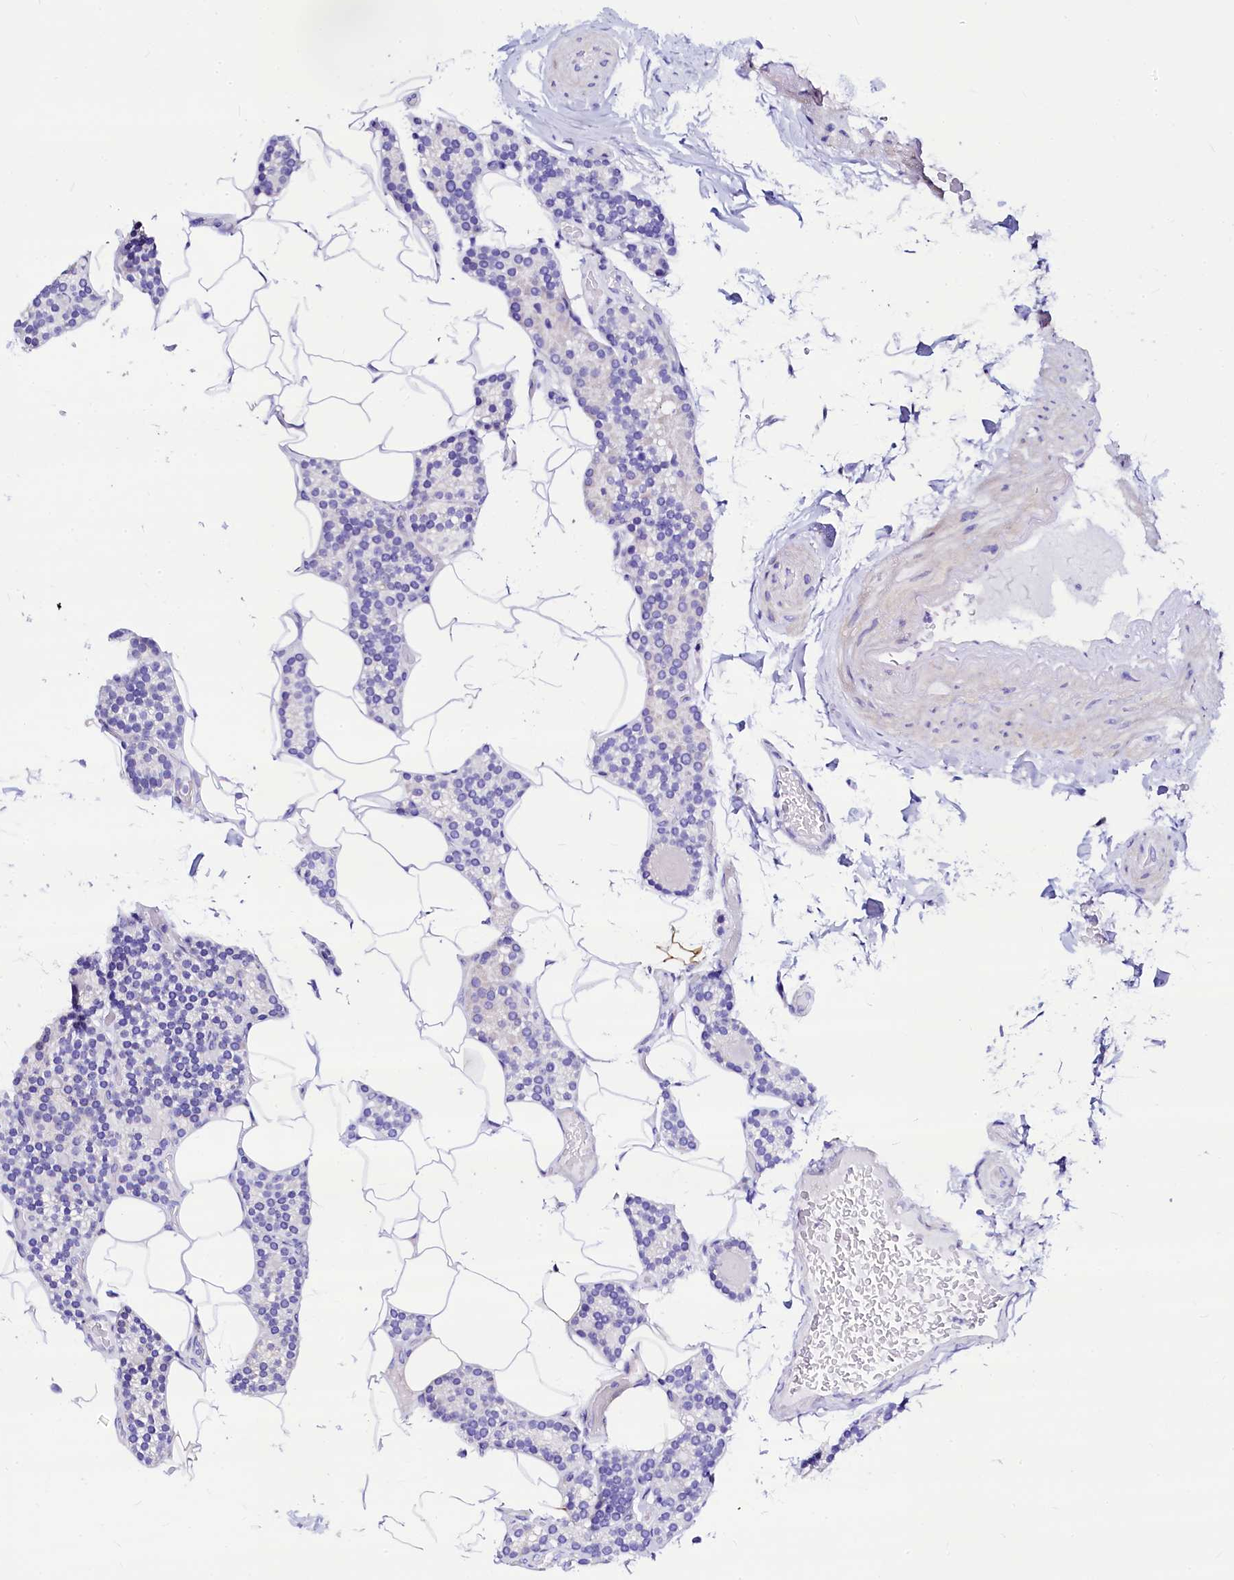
{"staining": {"intensity": "negative", "quantity": "none", "location": "none"}, "tissue": "parathyroid gland", "cell_type": "Glandular cells", "image_type": "normal", "snomed": [{"axis": "morphology", "description": "Normal tissue, NOS"}, {"axis": "topography", "description": "Parathyroid gland"}], "caption": "This is an immunohistochemistry (IHC) histopathology image of unremarkable human parathyroid gland. There is no positivity in glandular cells.", "gene": "RBP3", "patient": {"sex": "male", "age": 52}}